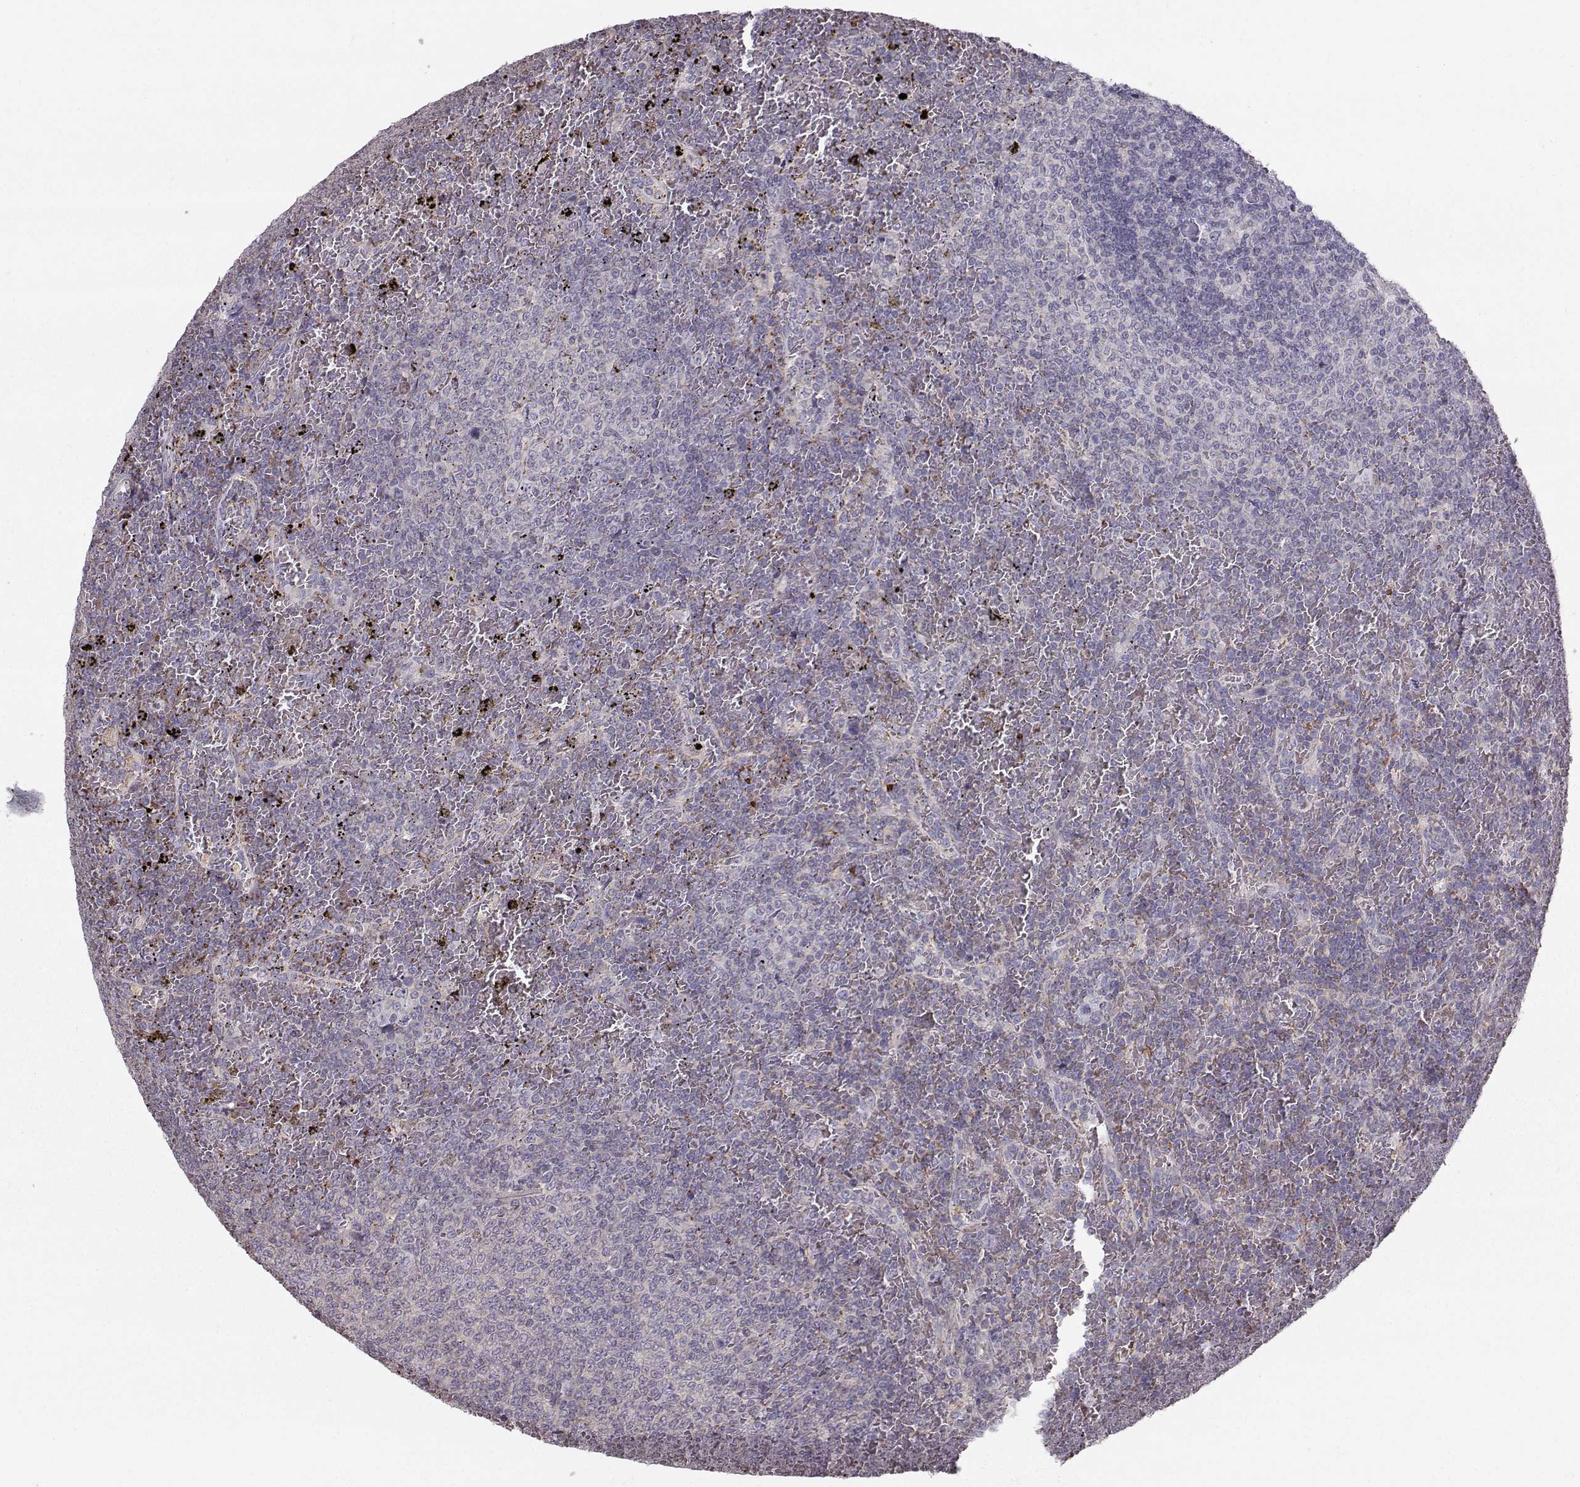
{"staining": {"intensity": "negative", "quantity": "none", "location": "none"}, "tissue": "lymphoma", "cell_type": "Tumor cells", "image_type": "cancer", "snomed": [{"axis": "morphology", "description": "Malignant lymphoma, non-Hodgkin's type, Low grade"}, {"axis": "topography", "description": "Spleen"}], "caption": "Immunohistochemistry of low-grade malignant lymphoma, non-Hodgkin's type demonstrates no staining in tumor cells.", "gene": "ASB16", "patient": {"sex": "female", "age": 77}}